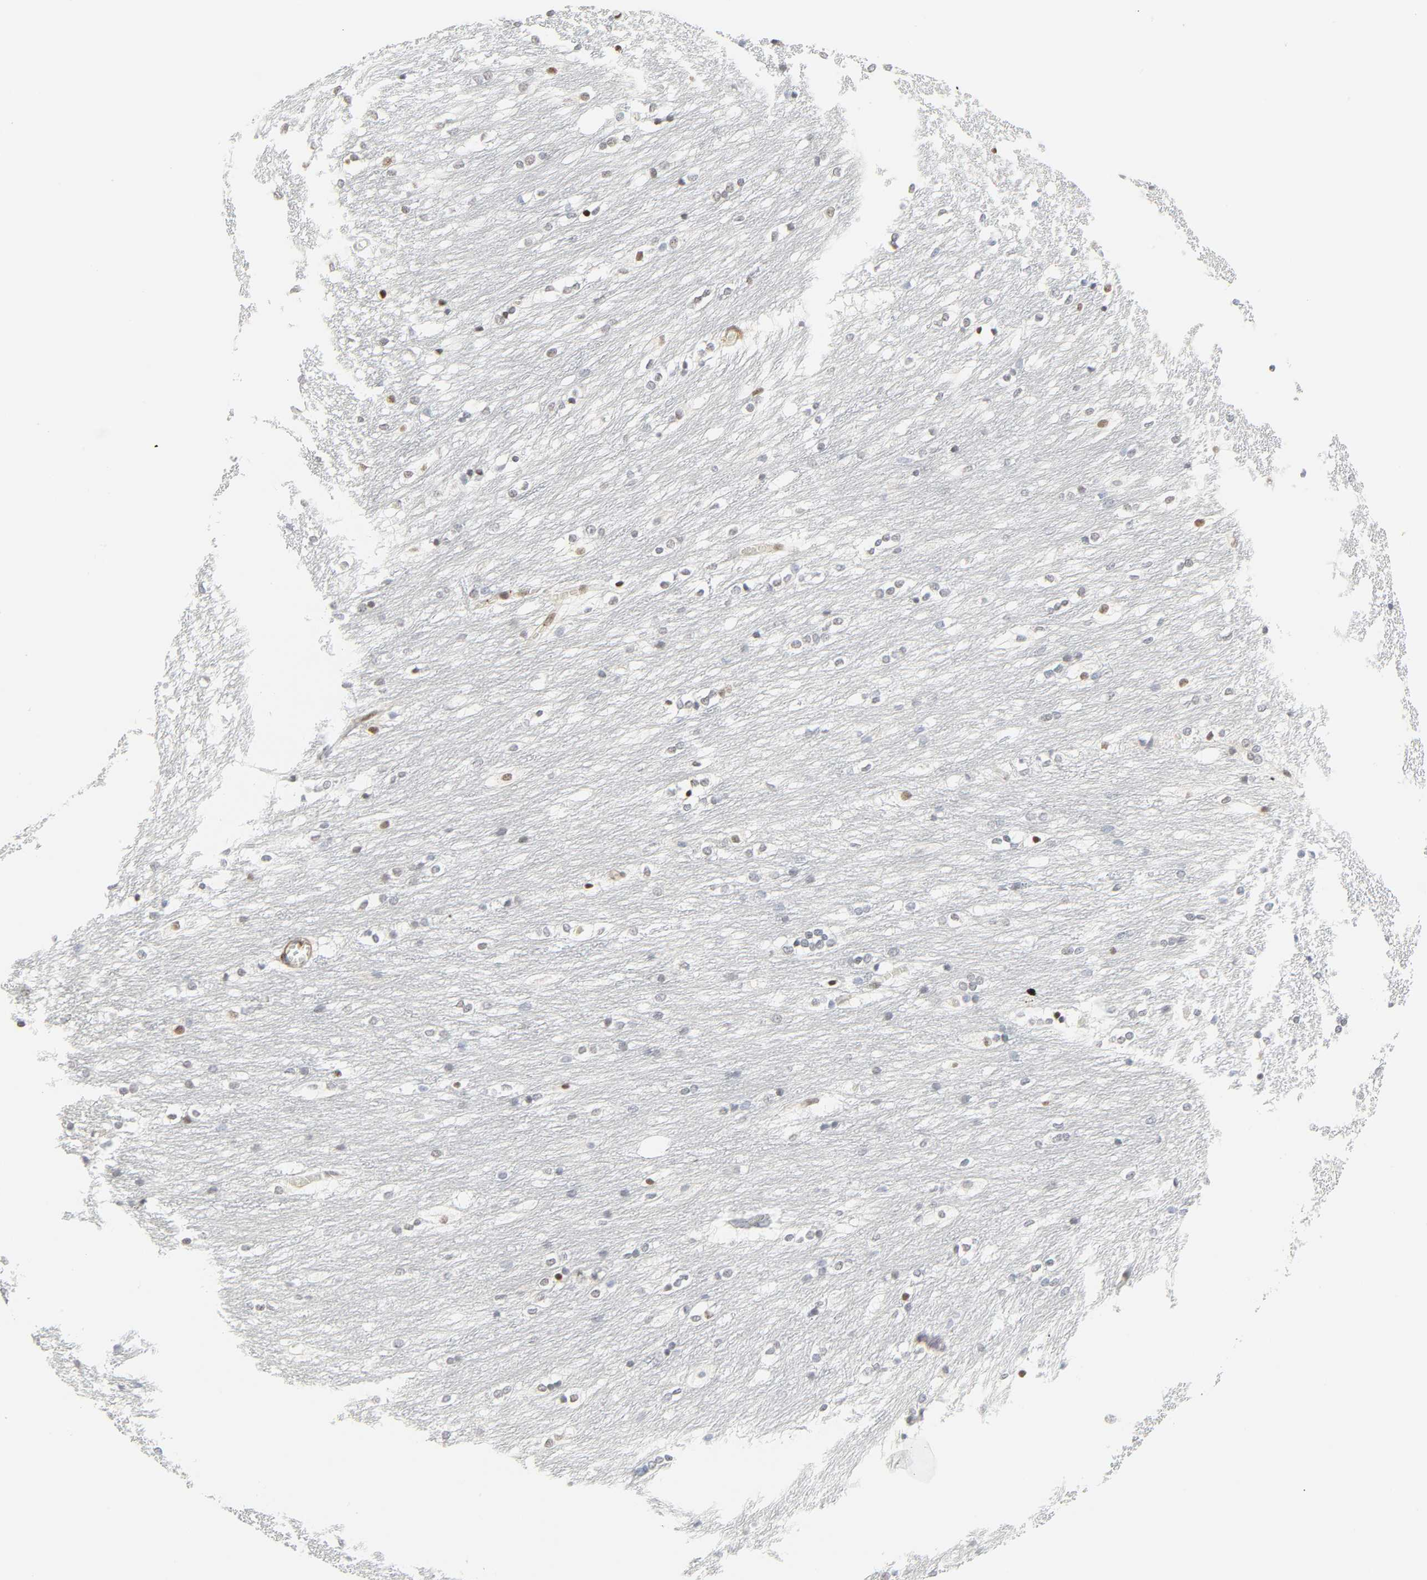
{"staining": {"intensity": "moderate", "quantity": "<25%", "location": "nuclear"}, "tissue": "caudate", "cell_type": "Glial cells", "image_type": "normal", "snomed": [{"axis": "morphology", "description": "Normal tissue, NOS"}, {"axis": "topography", "description": "Lateral ventricle wall"}], "caption": "The immunohistochemical stain labels moderate nuclear staining in glial cells of benign caudate.", "gene": "ZBTB16", "patient": {"sex": "female", "age": 19}}